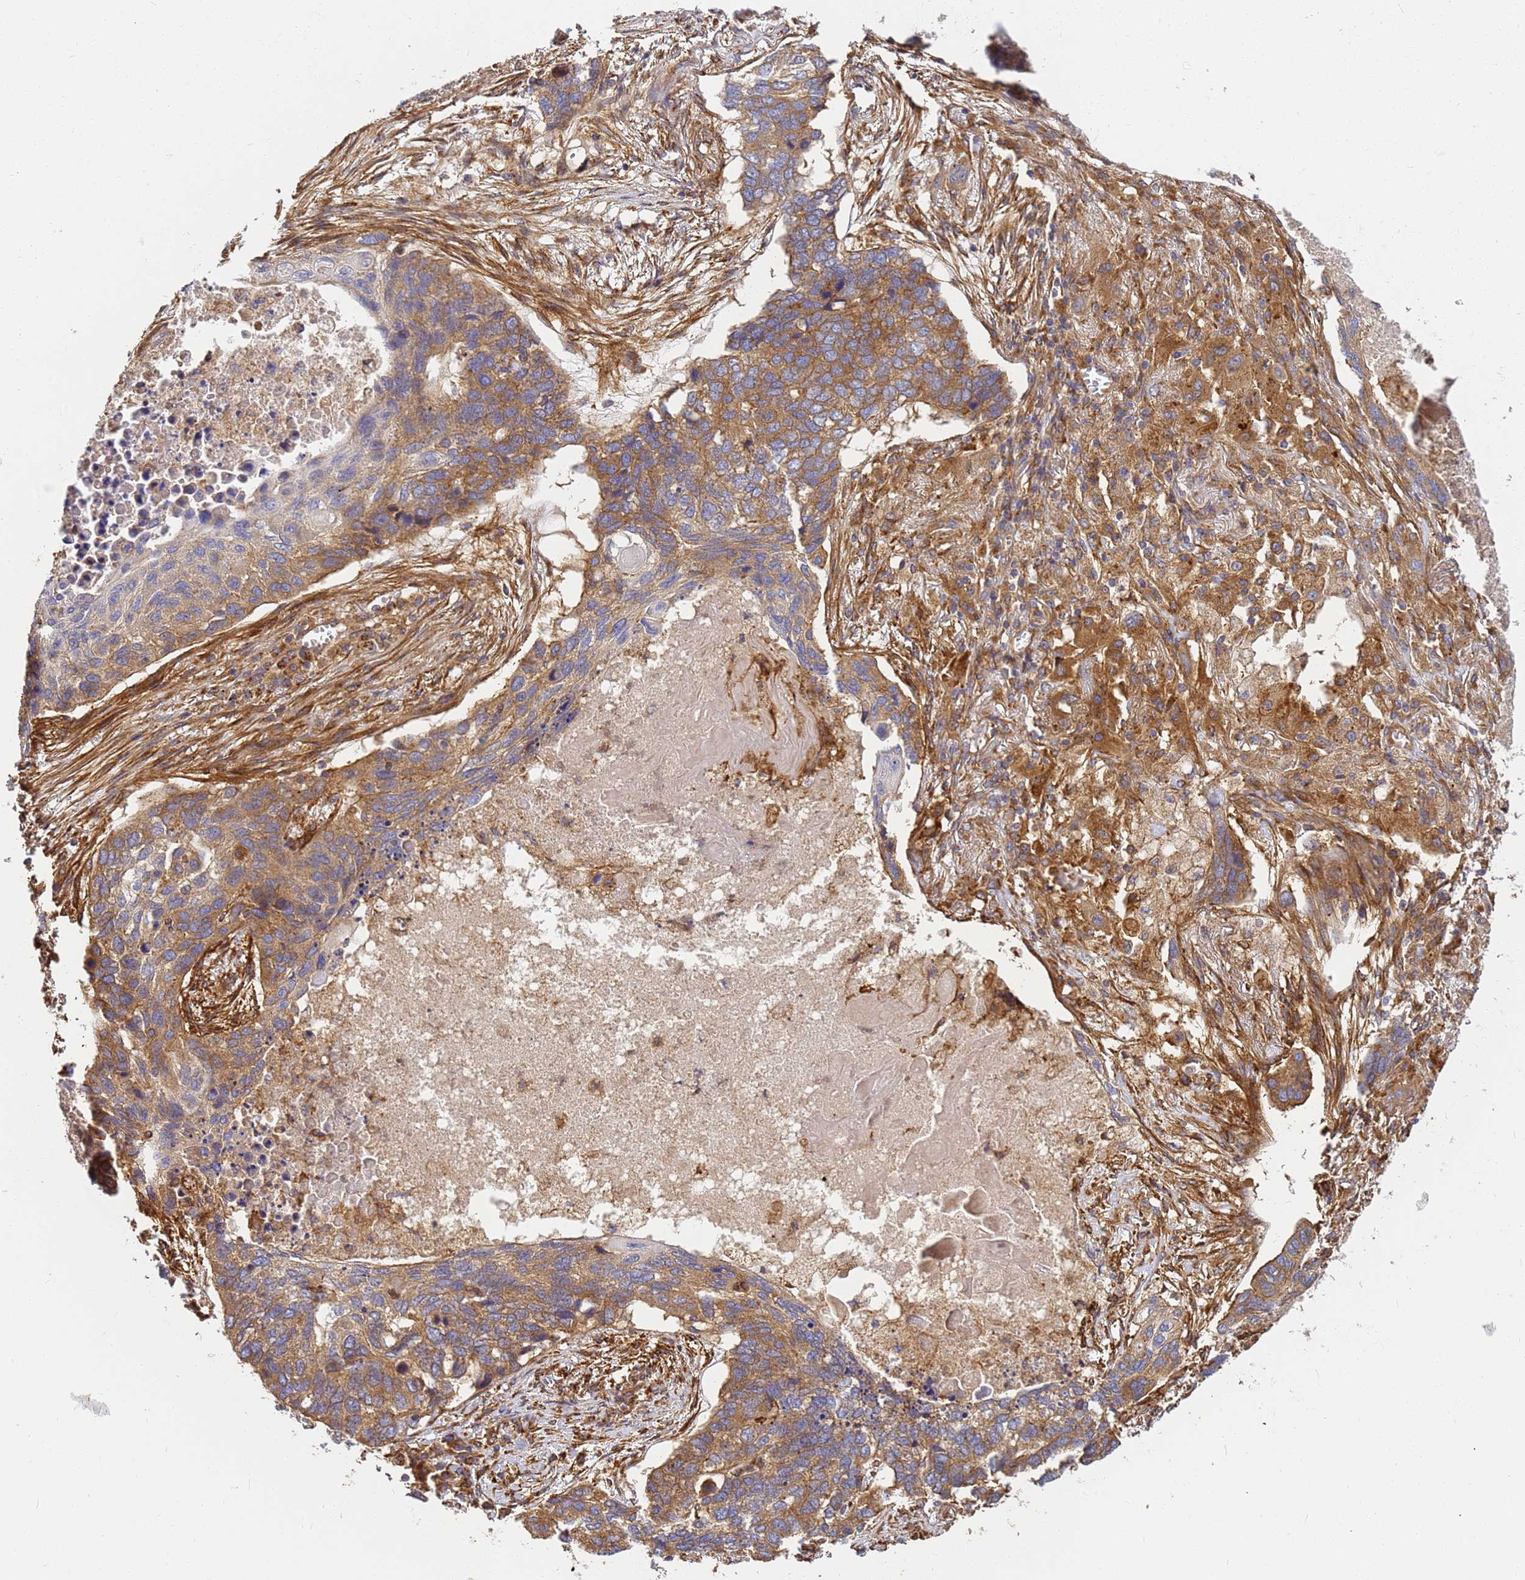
{"staining": {"intensity": "moderate", "quantity": ">75%", "location": "cytoplasmic/membranous"}, "tissue": "lung cancer", "cell_type": "Tumor cells", "image_type": "cancer", "snomed": [{"axis": "morphology", "description": "Squamous cell carcinoma, NOS"}, {"axis": "topography", "description": "Lung"}], "caption": "Protein expression analysis of human lung cancer reveals moderate cytoplasmic/membranous staining in about >75% of tumor cells. Using DAB (3,3'-diaminobenzidine) (brown) and hematoxylin (blue) stains, captured at high magnification using brightfield microscopy.", "gene": "C2CD5", "patient": {"sex": "female", "age": 63}}